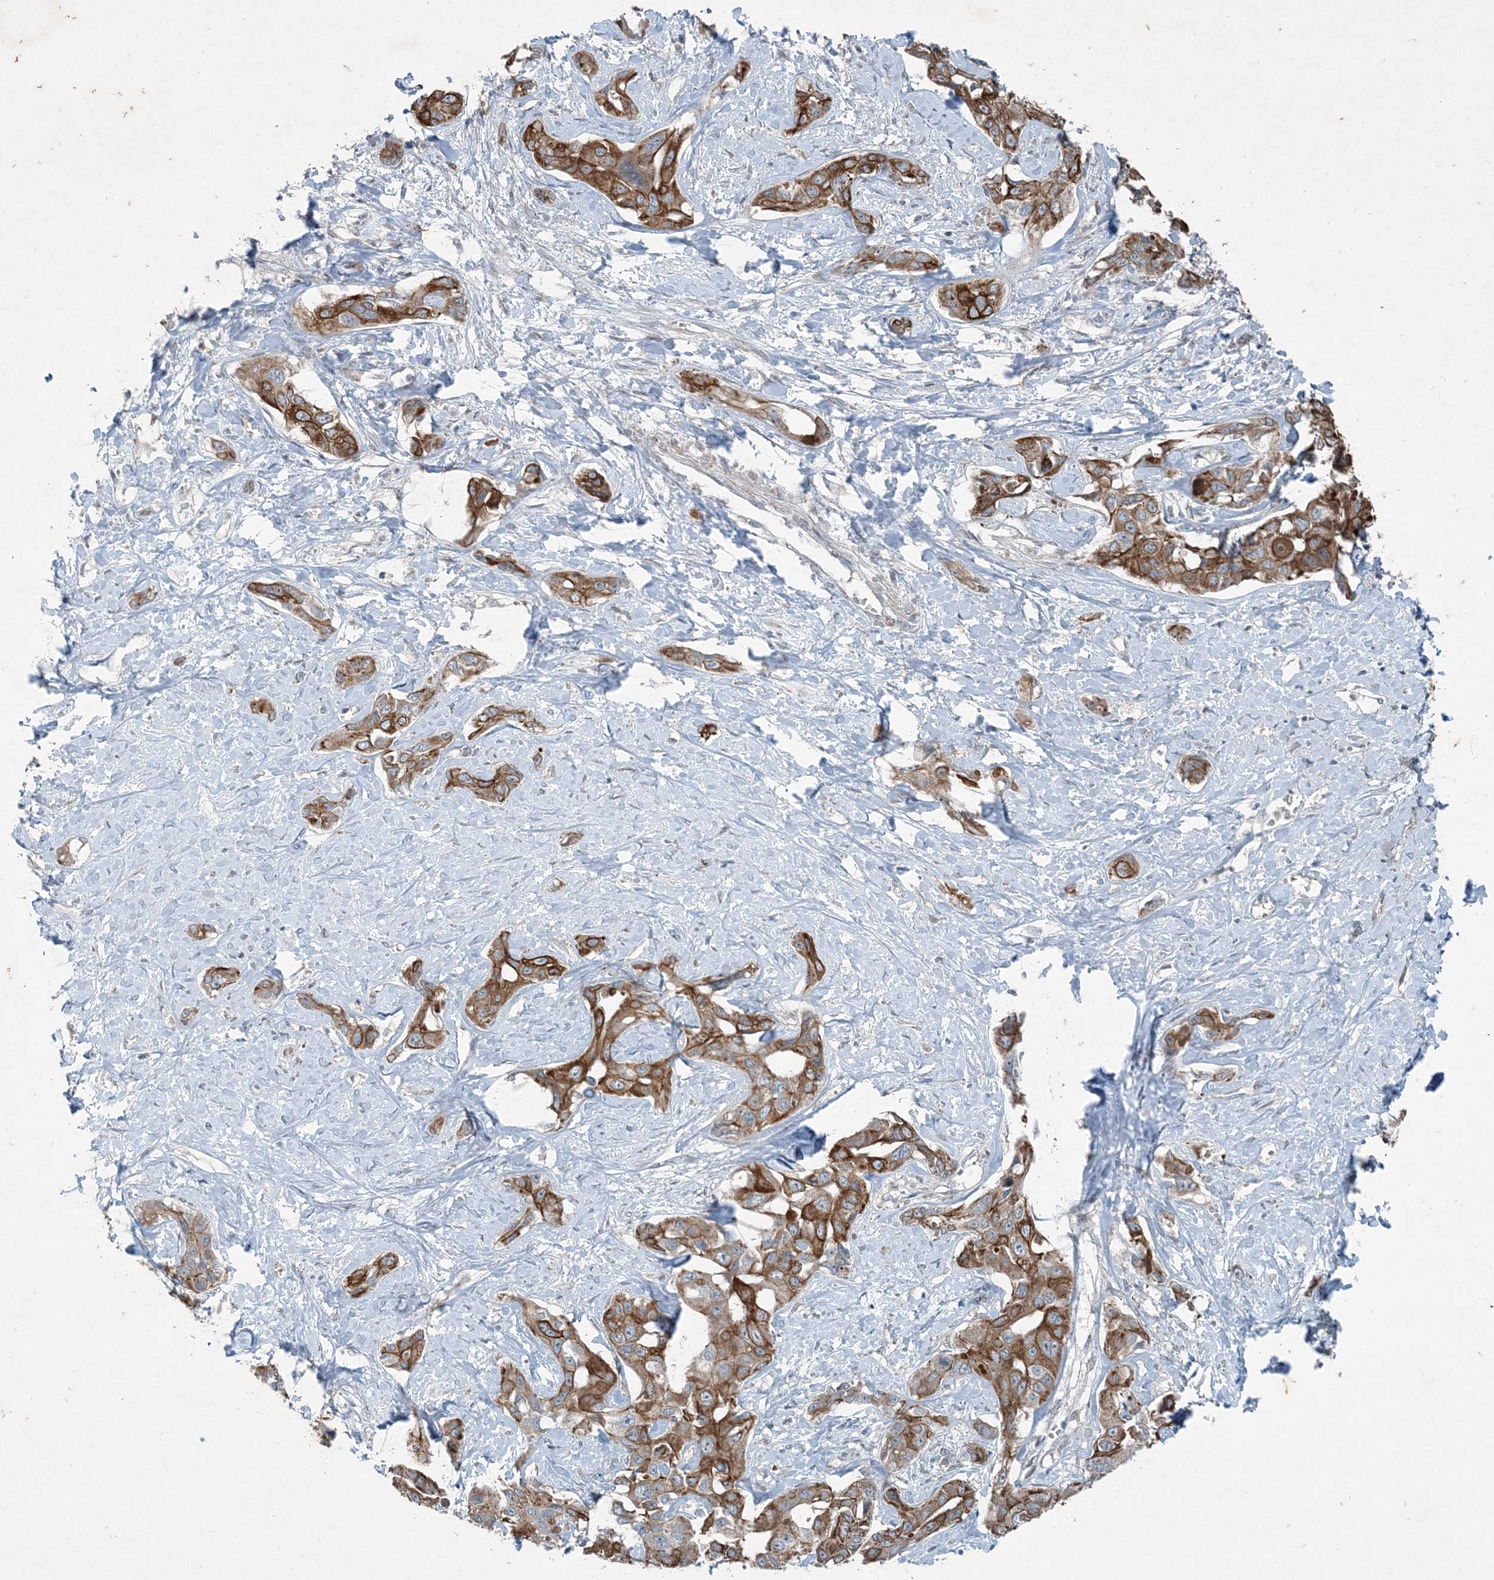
{"staining": {"intensity": "strong", "quantity": "25%-75%", "location": "cytoplasmic/membranous"}, "tissue": "liver cancer", "cell_type": "Tumor cells", "image_type": "cancer", "snomed": [{"axis": "morphology", "description": "Cholangiocarcinoma"}, {"axis": "topography", "description": "Liver"}], "caption": "Cholangiocarcinoma (liver) stained for a protein exhibits strong cytoplasmic/membranous positivity in tumor cells. (IHC, brightfield microscopy, high magnification).", "gene": "PC", "patient": {"sex": "male", "age": 59}}